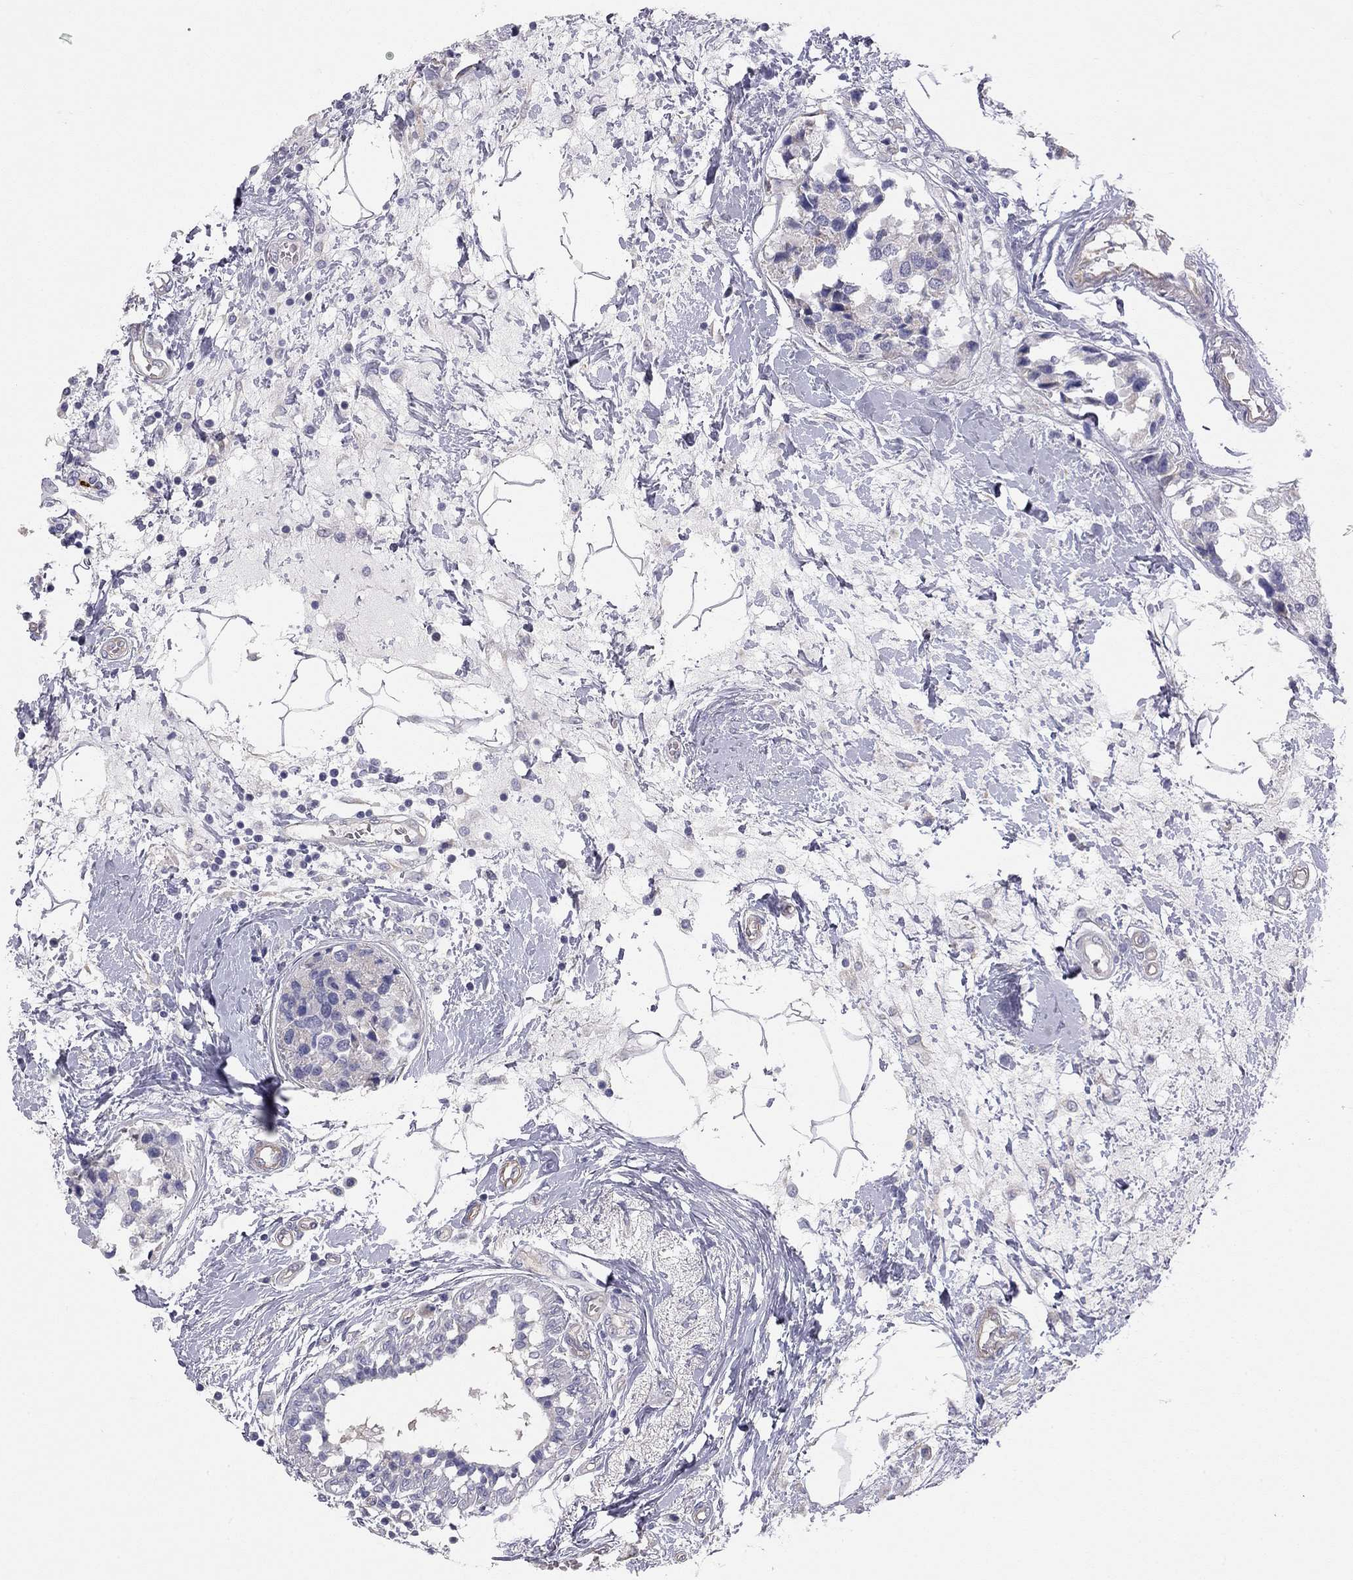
{"staining": {"intensity": "negative", "quantity": "none", "location": "none"}, "tissue": "breast cancer", "cell_type": "Tumor cells", "image_type": "cancer", "snomed": [{"axis": "morphology", "description": "Lobular carcinoma"}, {"axis": "topography", "description": "Breast"}], "caption": "Protein analysis of breast cancer (lobular carcinoma) demonstrates no significant expression in tumor cells. (Brightfield microscopy of DAB immunohistochemistry at high magnification).", "gene": "GPRC5B", "patient": {"sex": "female", "age": 59}}